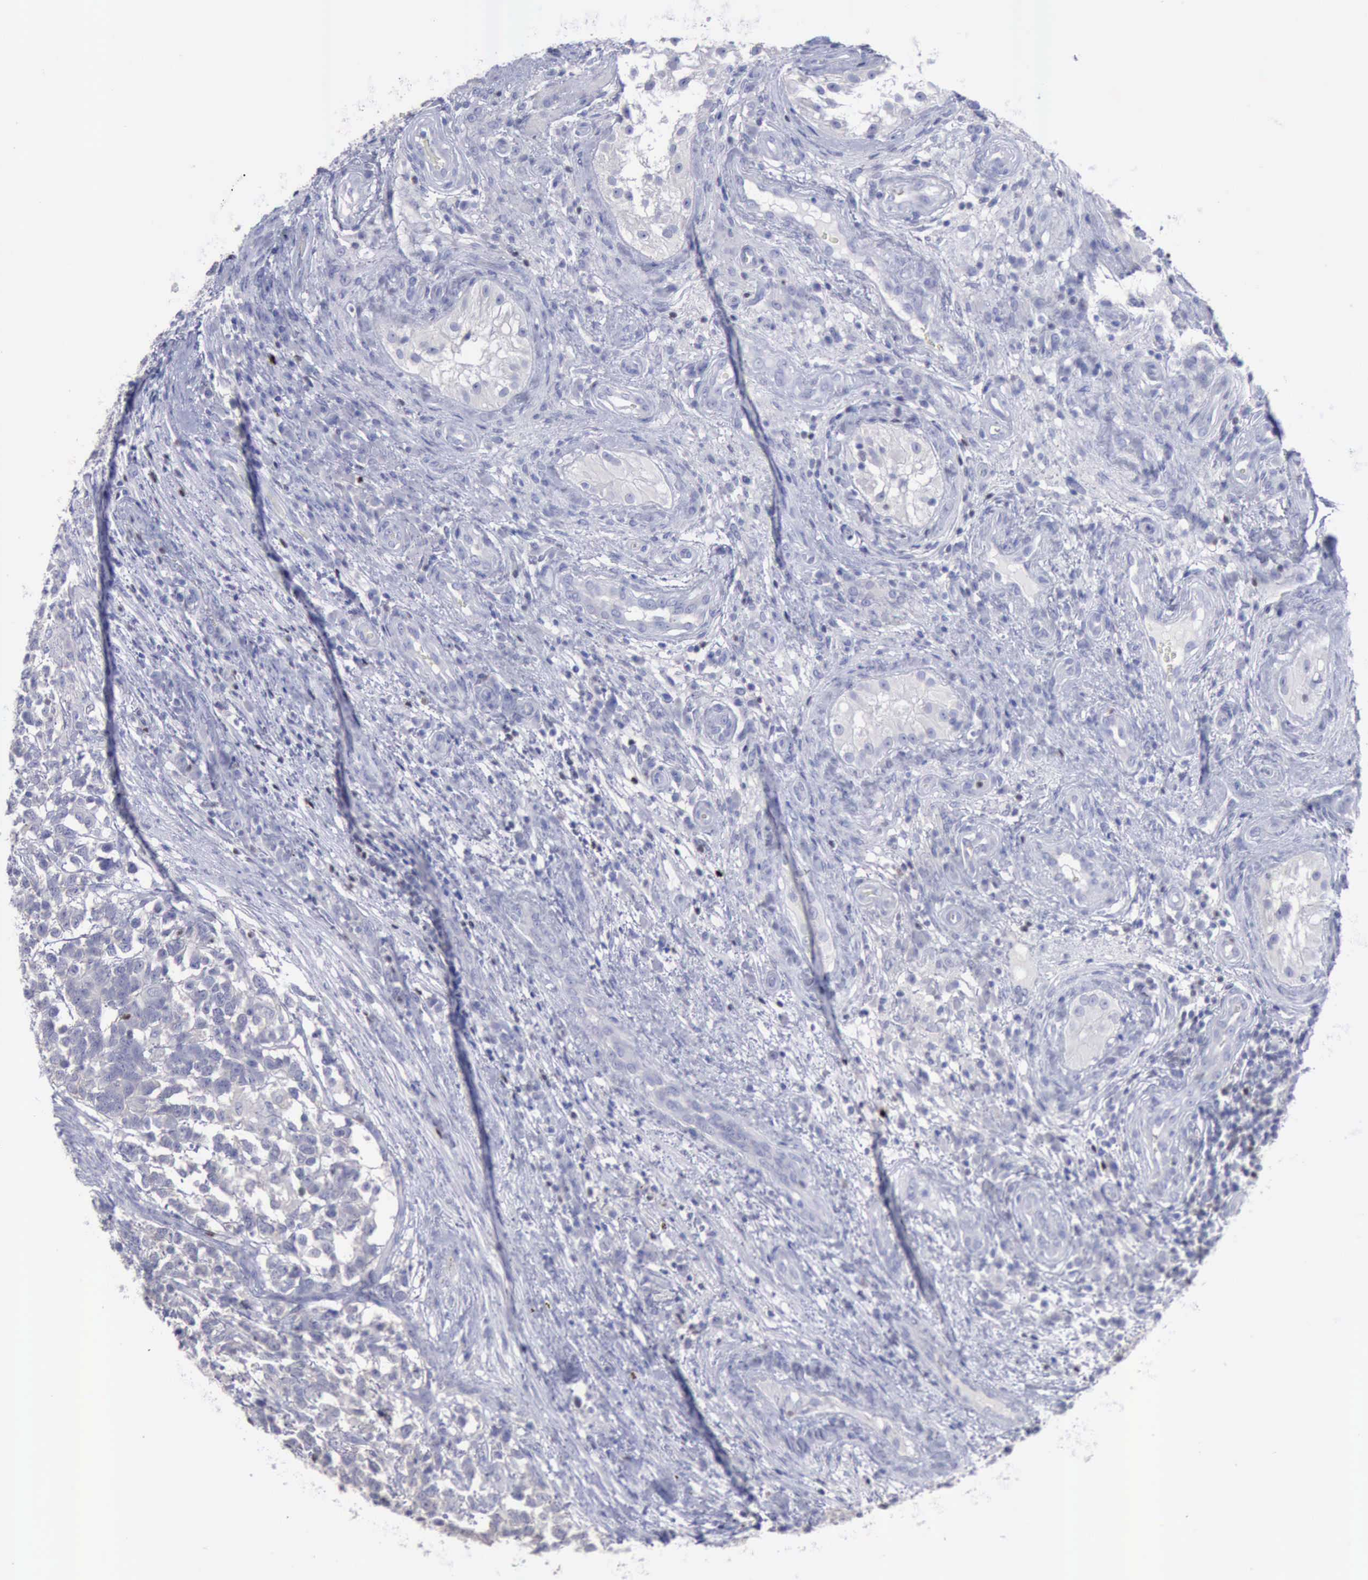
{"staining": {"intensity": "negative", "quantity": "none", "location": "none"}, "tissue": "testis cancer", "cell_type": "Tumor cells", "image_type": "cancer", "snomed": [{"axis": "morphology", "description": "Carcinoma, Embryonal, NOS"}, {"axis": "topography", "description": "Testis"}], "caption": "The micrograph demonstrates no staining of tumor cells in embryonal carcinoma (testis).", "gene": "SATB2", "patient": {"sex": "male", "age": 26}}